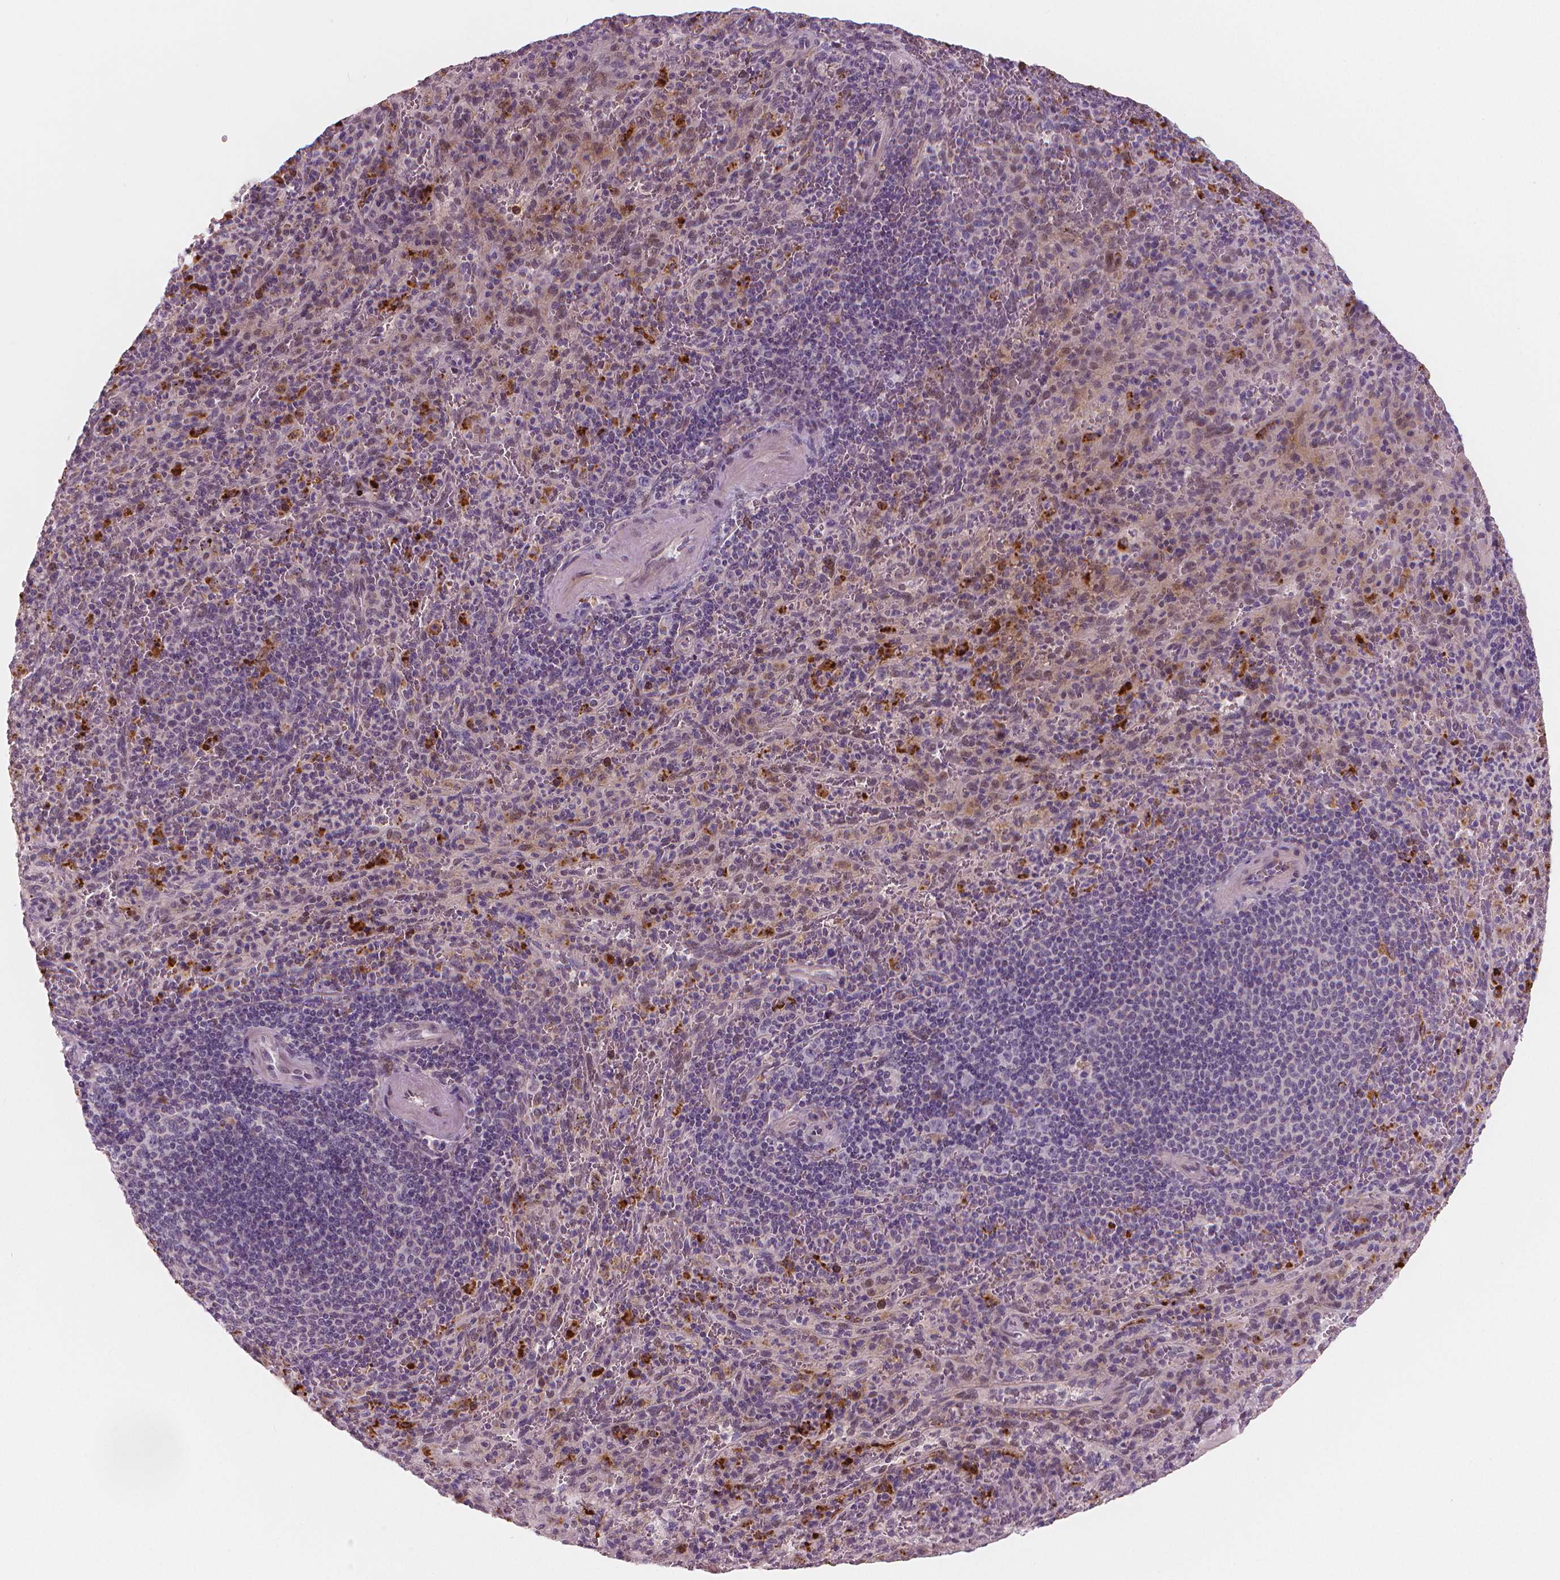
{"staining": {"intensity": "moderate", "quantity": "<25%", "location": "cytoplasmic/membranous"}, "tissue": "spleen", "cell_type": "Cells in red pulp", "image_type": "normal", "snomed": [{"axis": "morphology", "description": "Normal tissue, NOS"}, {"axis": "topography", "description": "Spleen"}], "caption": "This is an image of immunohistochemistry (IHC) staining of normal spleen, which shows moderate positivity in the cytoplasmic/membranous of cells in red pulp.", "gene": "RNASE7", "patient": {"sex": "male", "age": 57}}